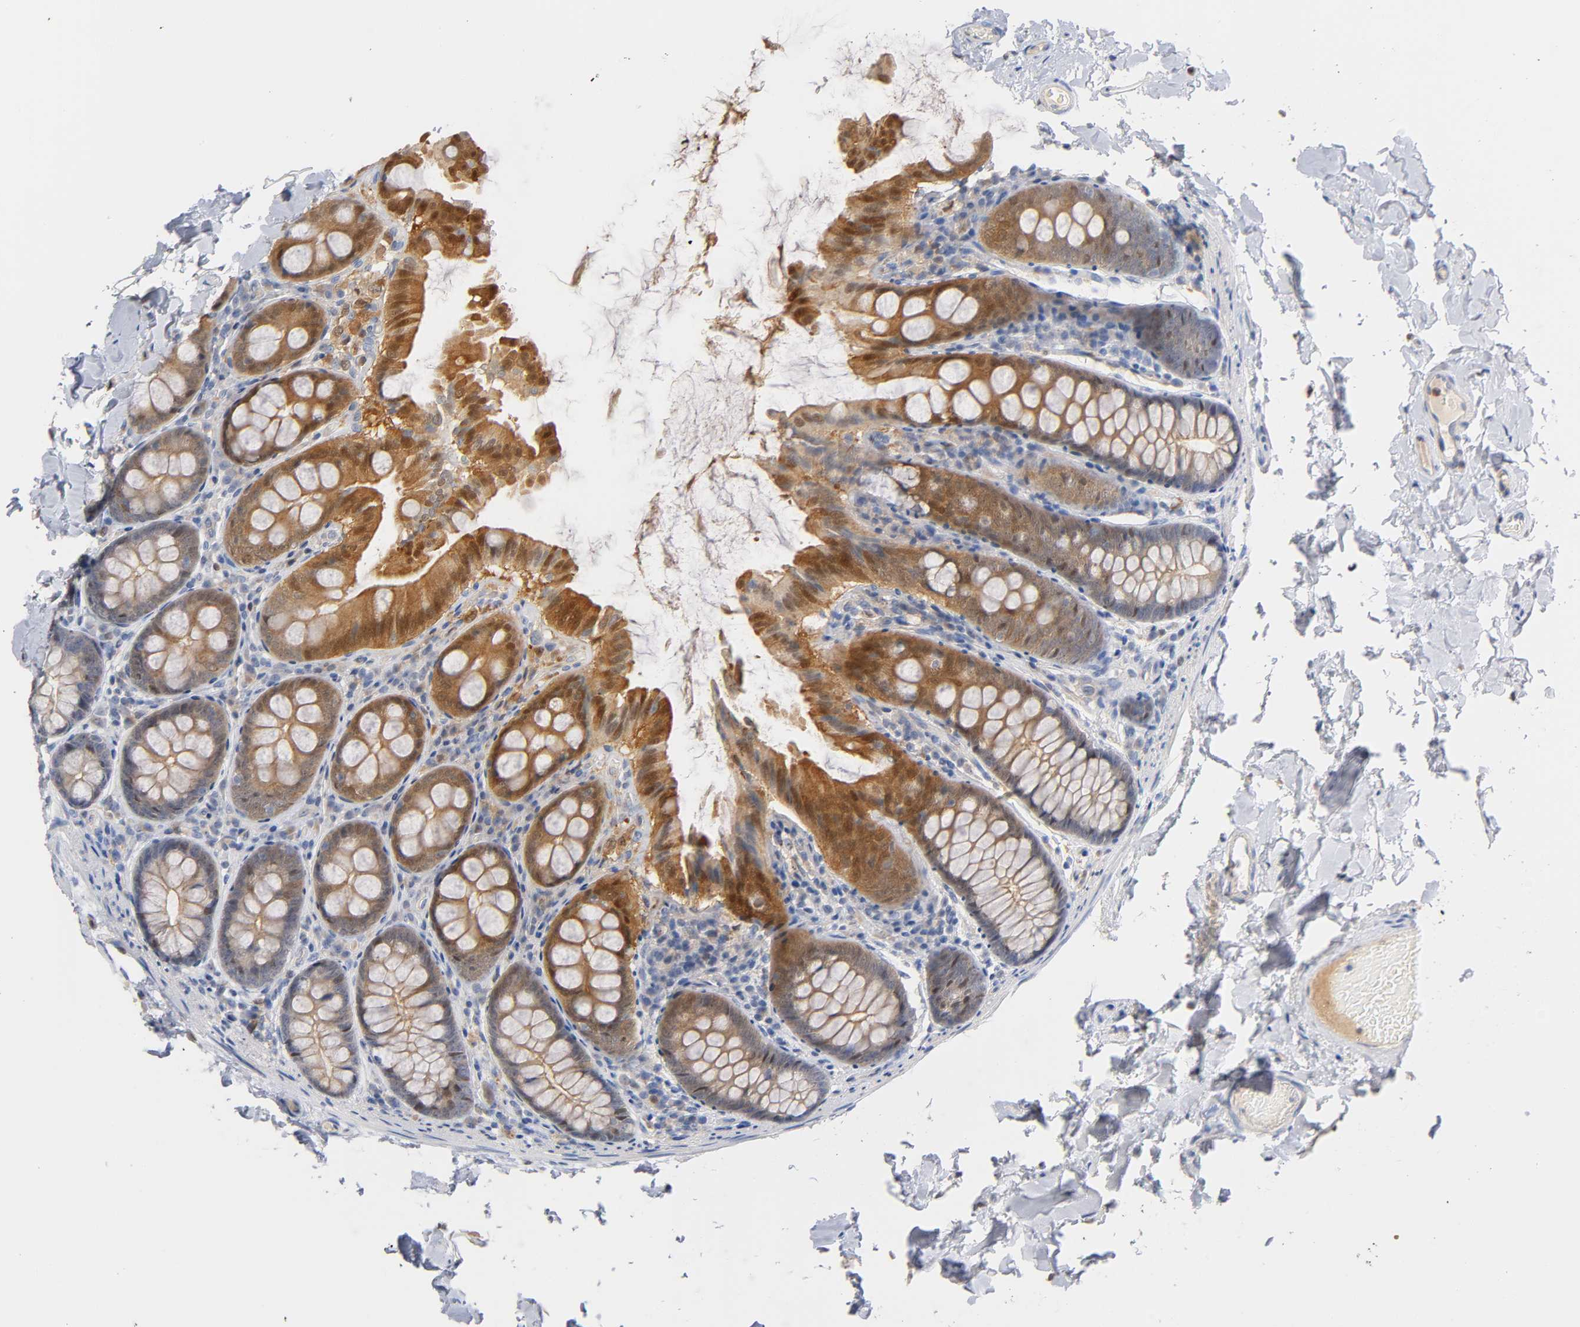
{"staining": {"intensity": "negative", "quantity": "none", "location": "none"}, "tissue": "colon", "cell_type": "Endothelial cells", "image_type": "normal", "snomed": [{"axis": "morphology", "description": "Normal tissue, NOS"}, {"axis": "topography", "description": "Colon"}], "caption": "DAB immunohistochemical staining of benign human colon demonstrates no significant expression in endothelial cells. (Immunohistochemistry, brightfield microscopy, high magnification).", "gene": "IL18", "patient": {"sex": "female", "age": 61}}